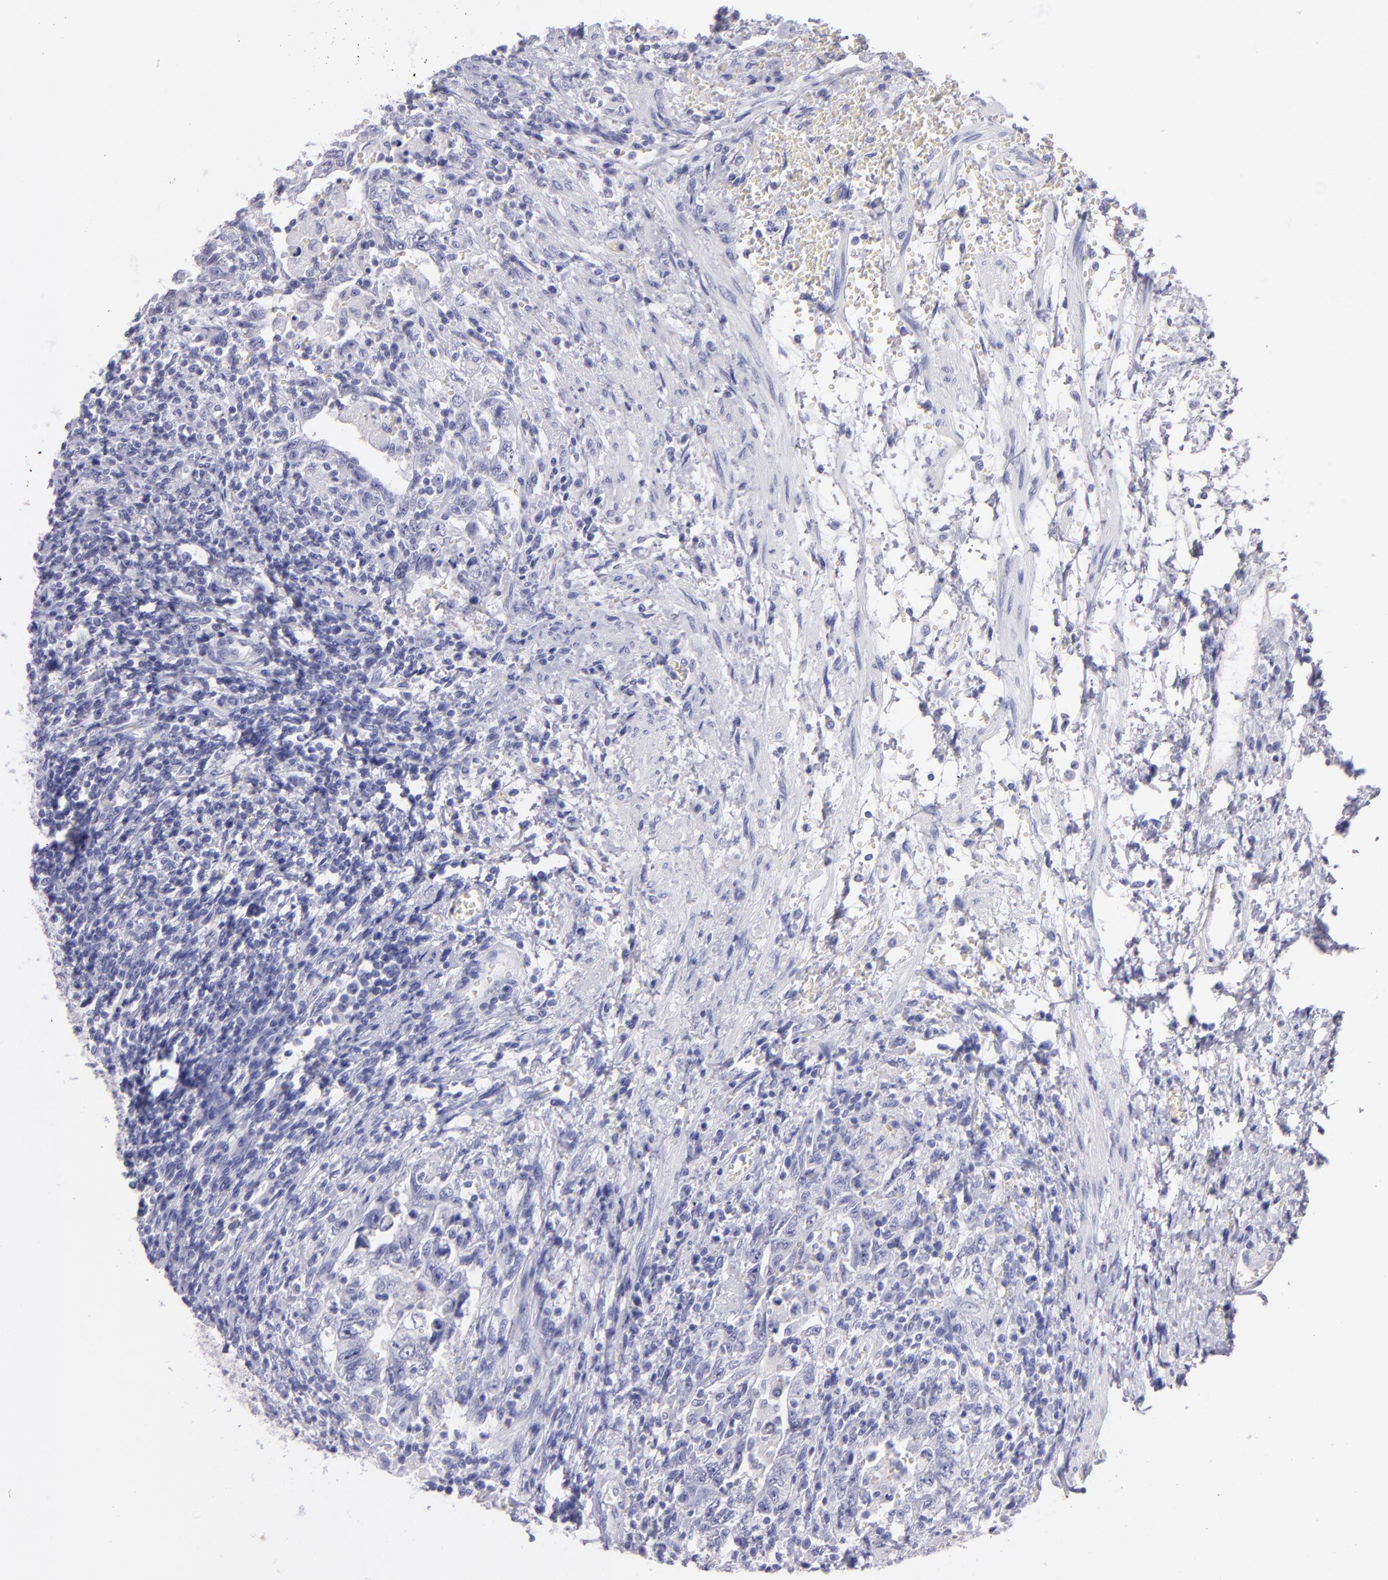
{"staining": {"intensity": "negative", "quantity": "none", "location": "none"}, "tissue": "testis cancer", "cell_type": "Tumor cells", "image_type": "cancer", "snomed": [{"axis": "morphology", "description": "Carcinoma, Embryonal, NOS"}, {"axis": "topography", "description": "Testis"}], "caption": "DAB (3,3'-diaminobenzidine) immunohistochemical staining of human testis embryonal carcinoma exhibits no significant expression in tumor cells.", "gene": "UCHL1", "patient": {"sex": "male", "age": 26}}